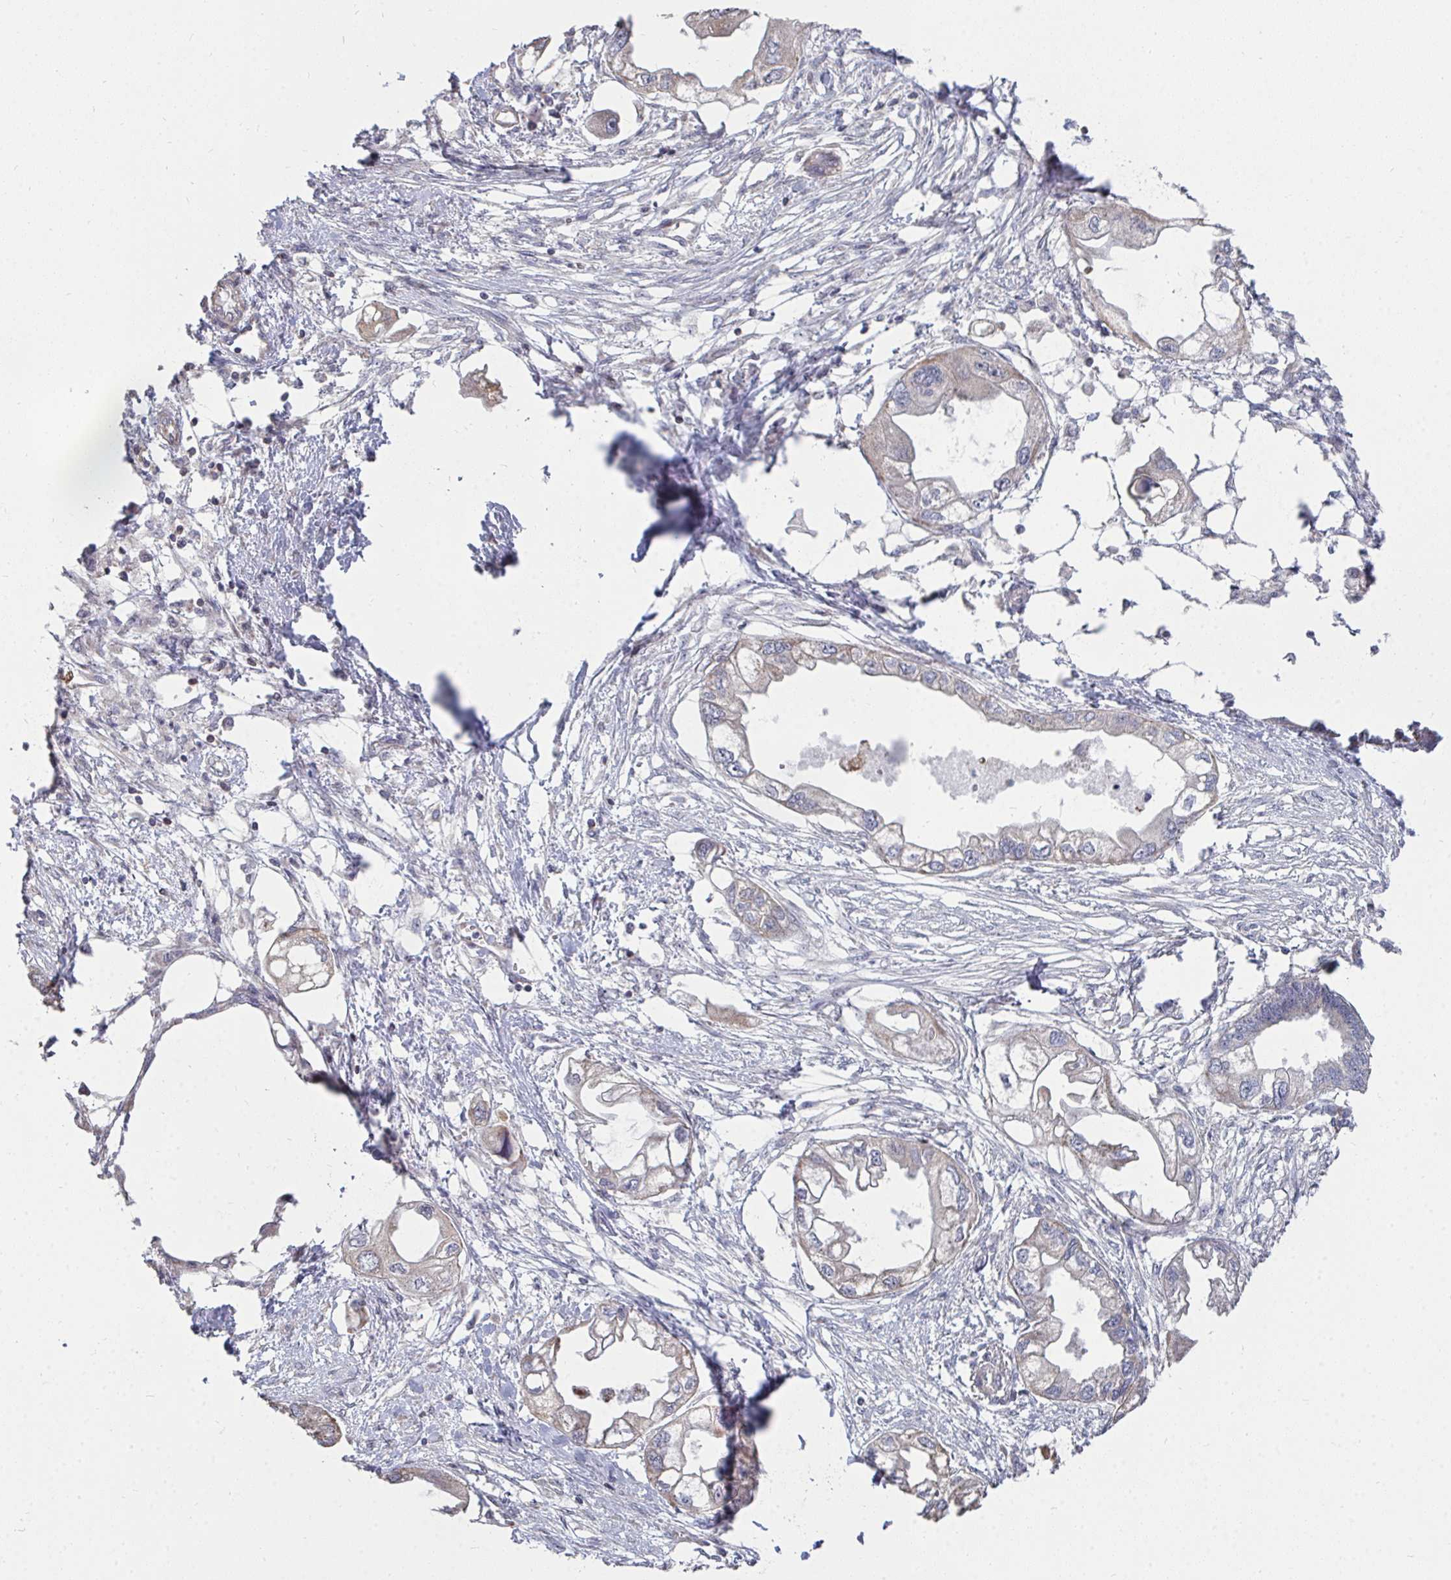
{"staining": {"intensity": "negative", "quantity": "none", "location": "none"}, "tissue": "endometrial cancer", "cell_type": "Tumor cells", "image_type": "cancer", "snomed": [{"axis": "morphology", "description": "Adenocarcinoma, NOS"}, {"axis": "morphology", "description": "Adenocarcinoma, metastatic, NOS"}, {"axis": "topography", "description": "Adipose tissue"}, {"axis": "topography", "description": "Endometrium"}], "caption": "The photomicrograph reveals no significant expression in tumor cells of endometrial cancer.", "gene": "DNAJA2", "patient": {"sex": "female", "age": 67}}